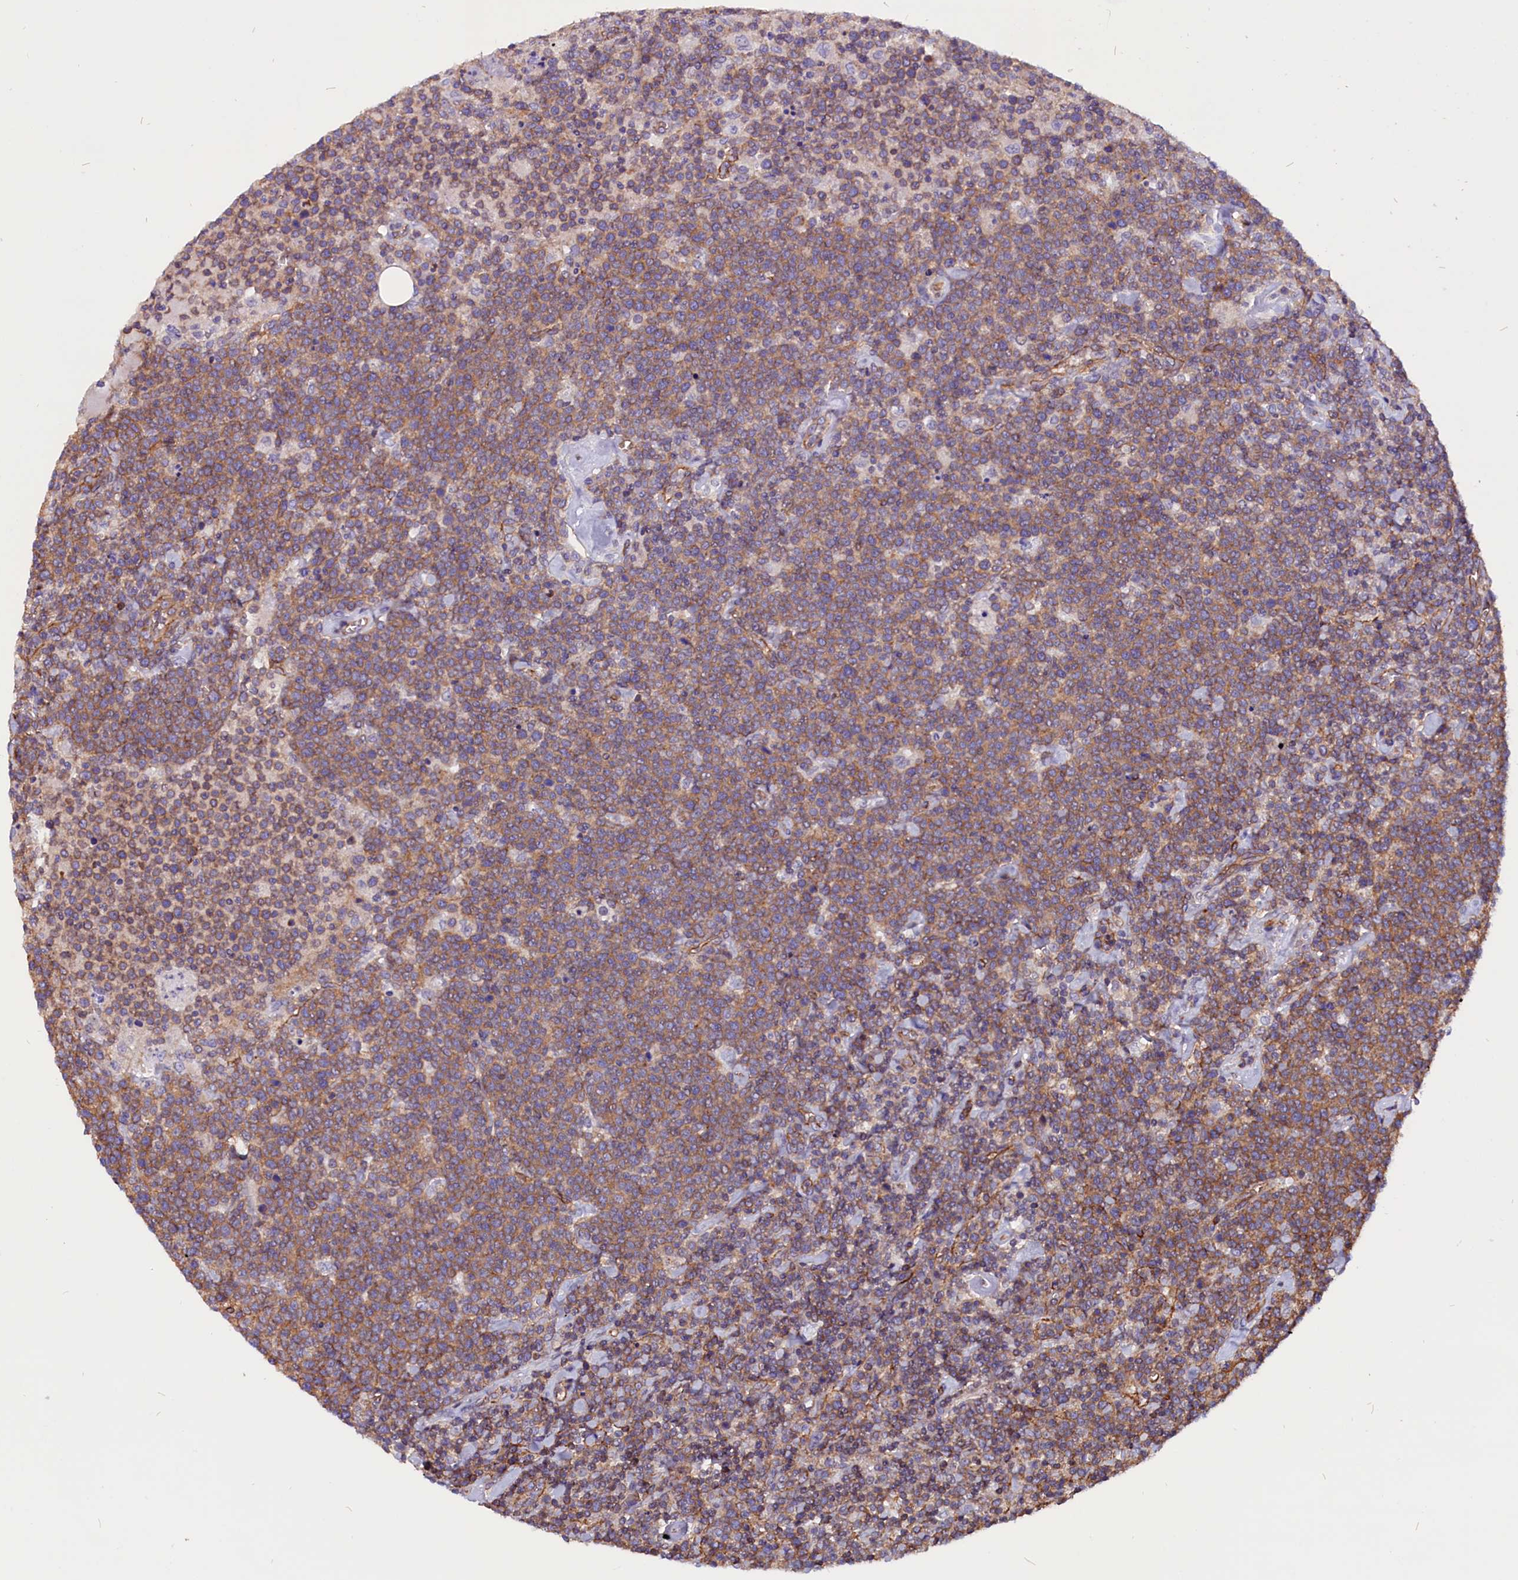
{"staining": {"intensity": "moderate", "quantity": ">75%", "location": "cytoplasmic/membranous"}, "tissue": "lymphoma", "cell_type": "Tumor cells", "image_type": "cancer", "snomed": [{"axis": "morphology", "description": "Malignant lymphoma, non-Hodgkin's type, High grade"}, {"axis": "topography", "description": "Lymph node"}], "caption": "High-grade malignant lymphoma, non-Hodgkin's type stained for a protein exhibits moderate cytoplasmic/membranous positivity in tumor cells. (brown staining indicates protein expression, while blue staining denotes nuclei).", "gene": "ZNF749", "patient": {"sex": "male", "age": 61}}